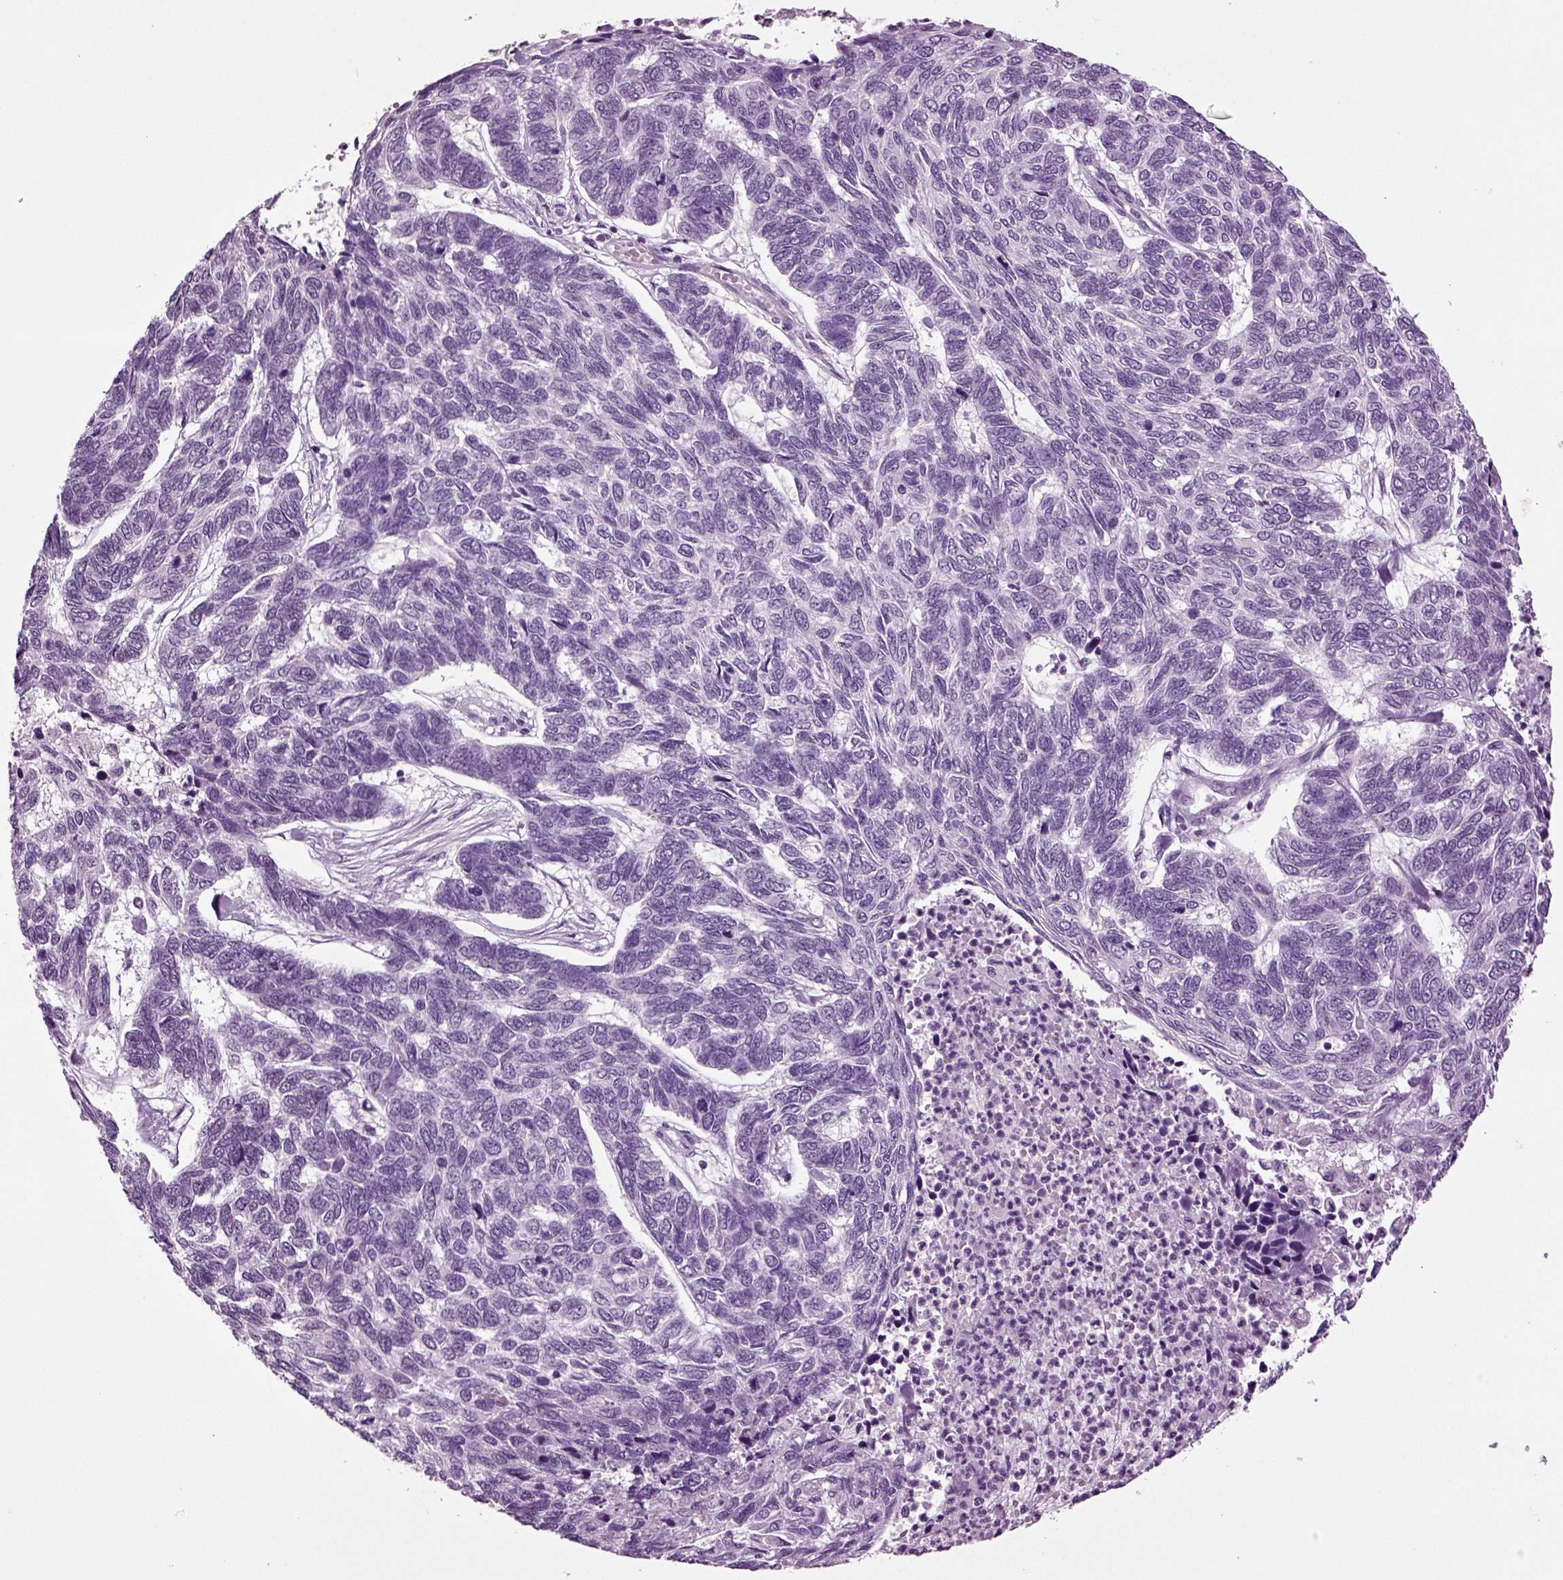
{"staining": {"intensity": "negative", "quantity": "none", "location": "none"}, "tissue": "skin cancer", "cell_type": "Tumor cells", "image_type": "cancer", "snomed": [{"axis": "morphology", "description": "Basal cell carcinoma"}, {"axis": "topography", "description": "Skin"}], "caption": "DAB (3,3'-diaminobenzidine) immunohistochemical staining of skin cancer demonstrates no significant positivity in tumor cells.", "gene": "SLC17A6", "patient": {"sex": "female", "age": 65}}